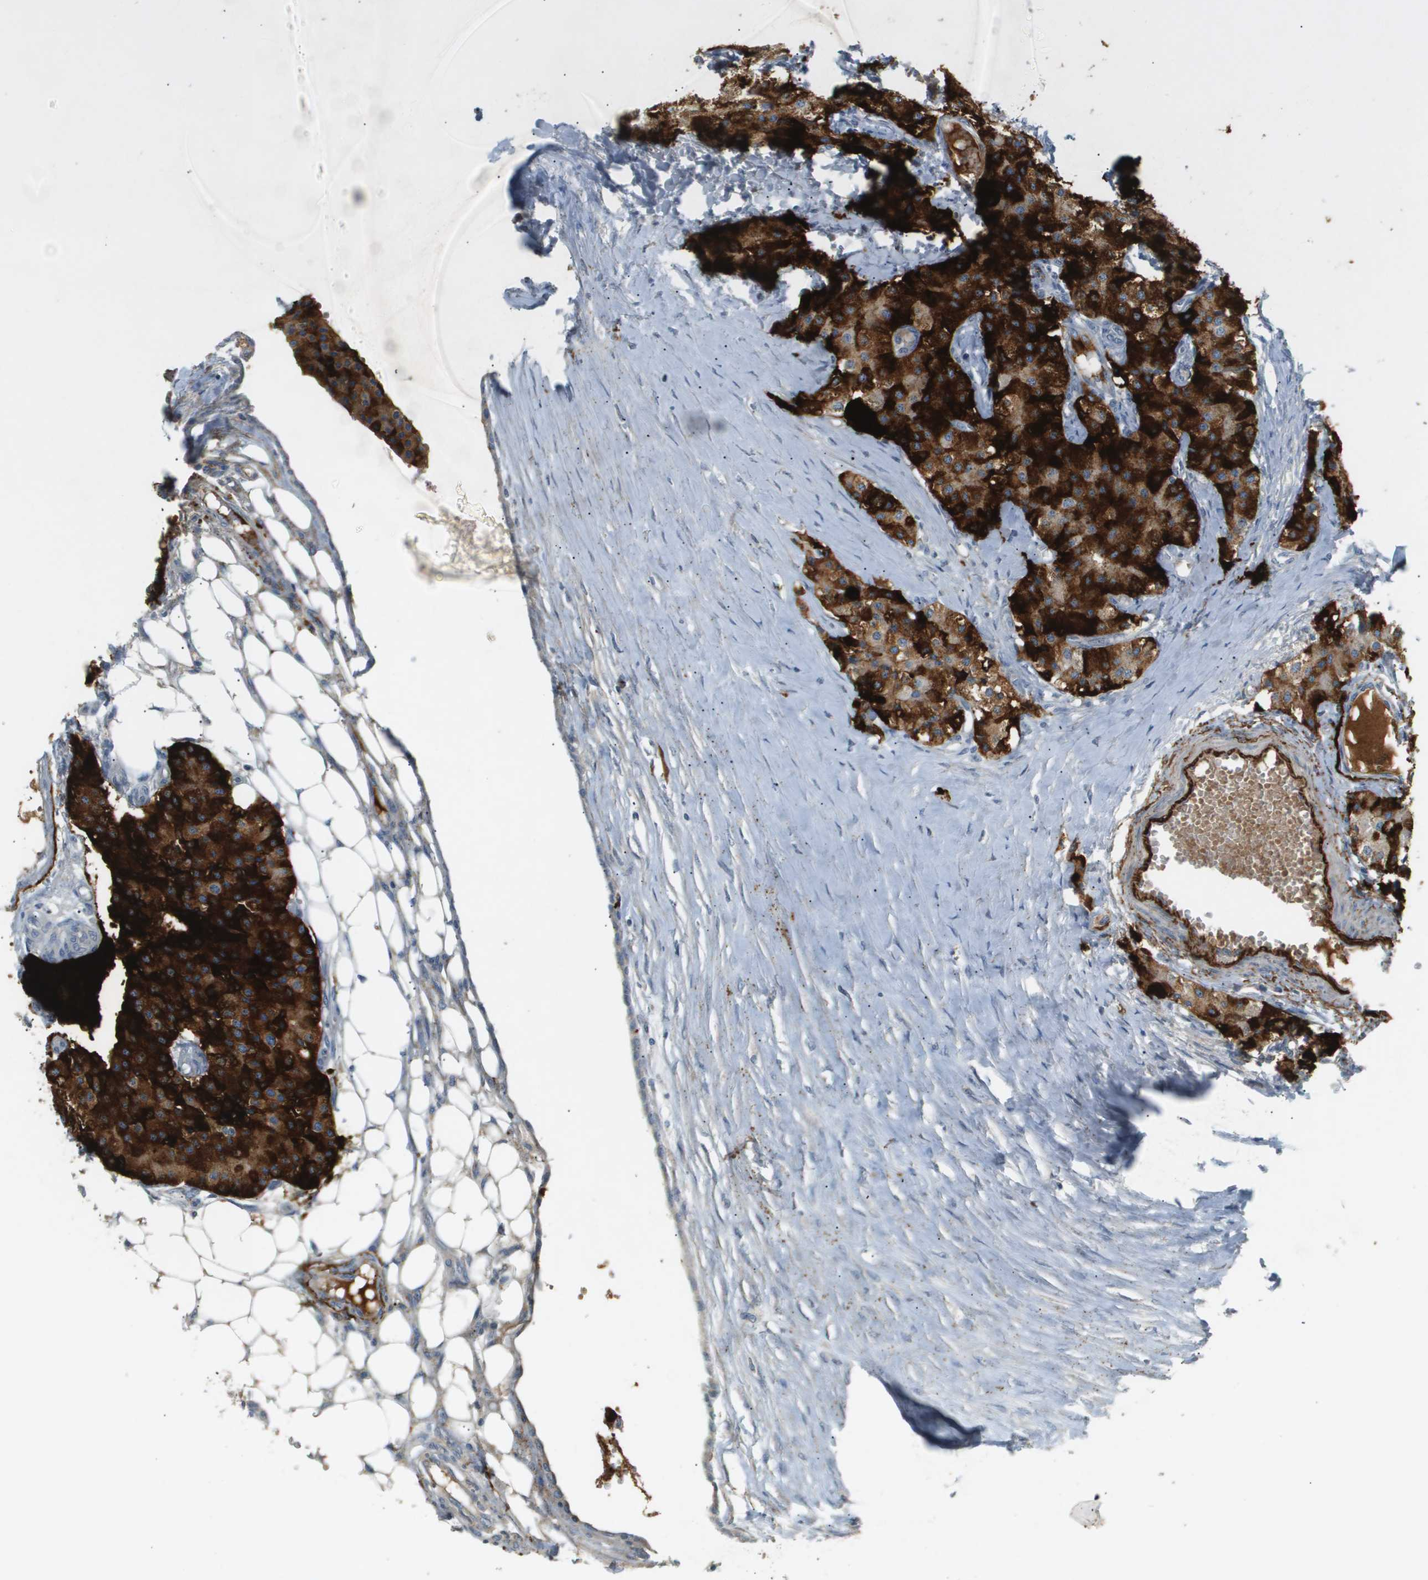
{"staining": {"intensity": "strong", "quantity": ">75%", "location": "cytoplasmic/membranous"}, "tissue": "carcinoid", "cell_type": "Tumor cells", "image_type": "cancer", "snomed": [{"axis": "morphology", "description": "Carcinoid, malignant, NOS"}, {"axis": "topography", "description": "Colon"}], "caption": "Immunohistochemistry (IHC) photomicrograph of human carcinoid (malignant) stained for a protein (brown), which displays high levels of strong cytoplasmic/membranous positivity in about >75% of tumor cells.", "gene": "VTN", "patient": {"sex": "female", "age": 52}}